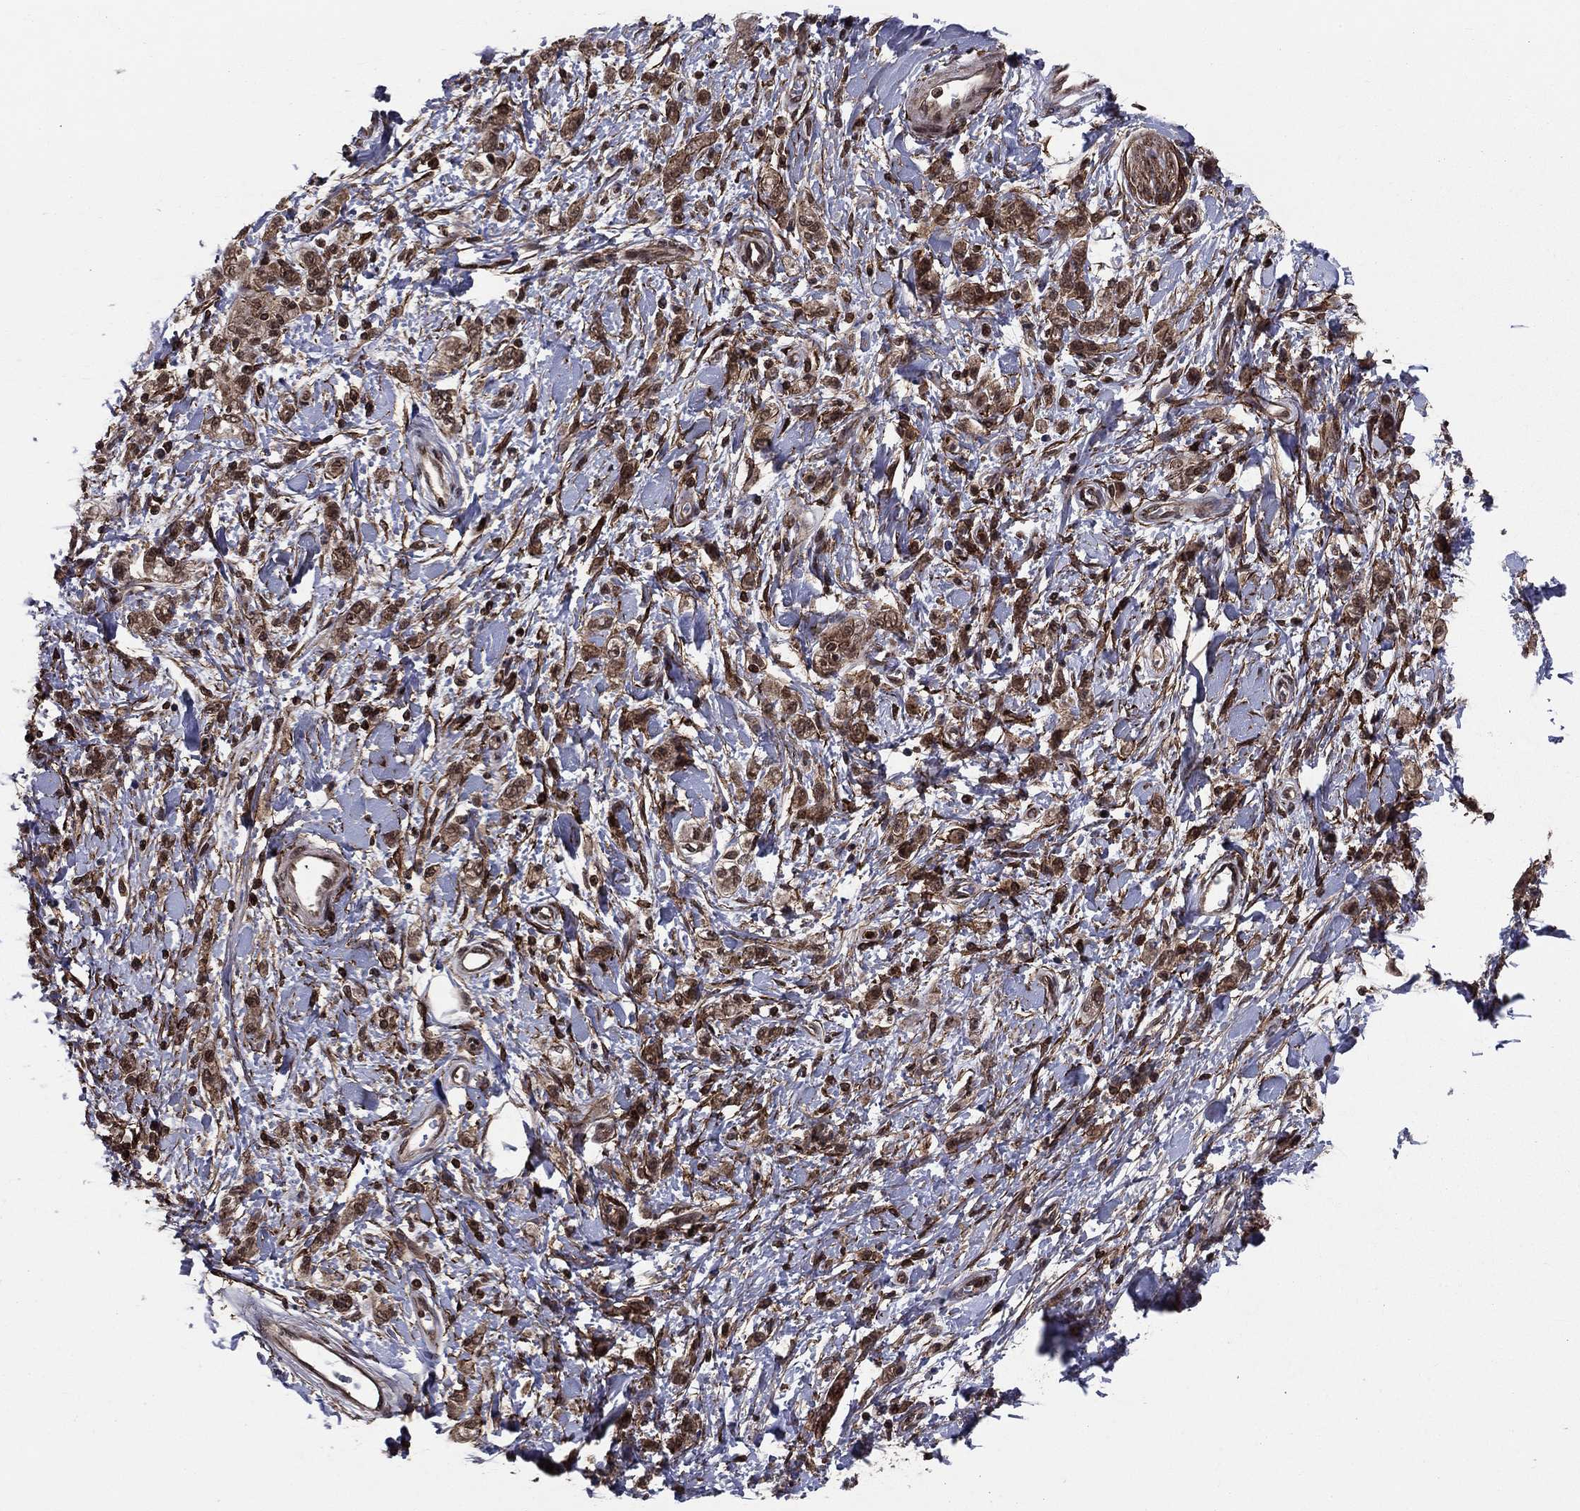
{"staining": {"intensity": "moderate", "quantity": ">75%", "location": "cytoplasmic/membranous,nuclear"}, "tissue": "stomach cancer", "cell_type": "Tumor cells", "image_type": "cancer", "snomed": [{"axis": "morphology", "description": "Adenocarcinoma, NOS"}, {"axis": "topography", "description": "Stomach"}], "caption": "This is an image of immunohistochemistry staining of stomach adenocarcinoma, which shows moderate staining in the cytoplasmic/membranous and nuclear of tumor cells.", "gene": "SSX2IP", "patient": {"sex": "male", "age": 77}}